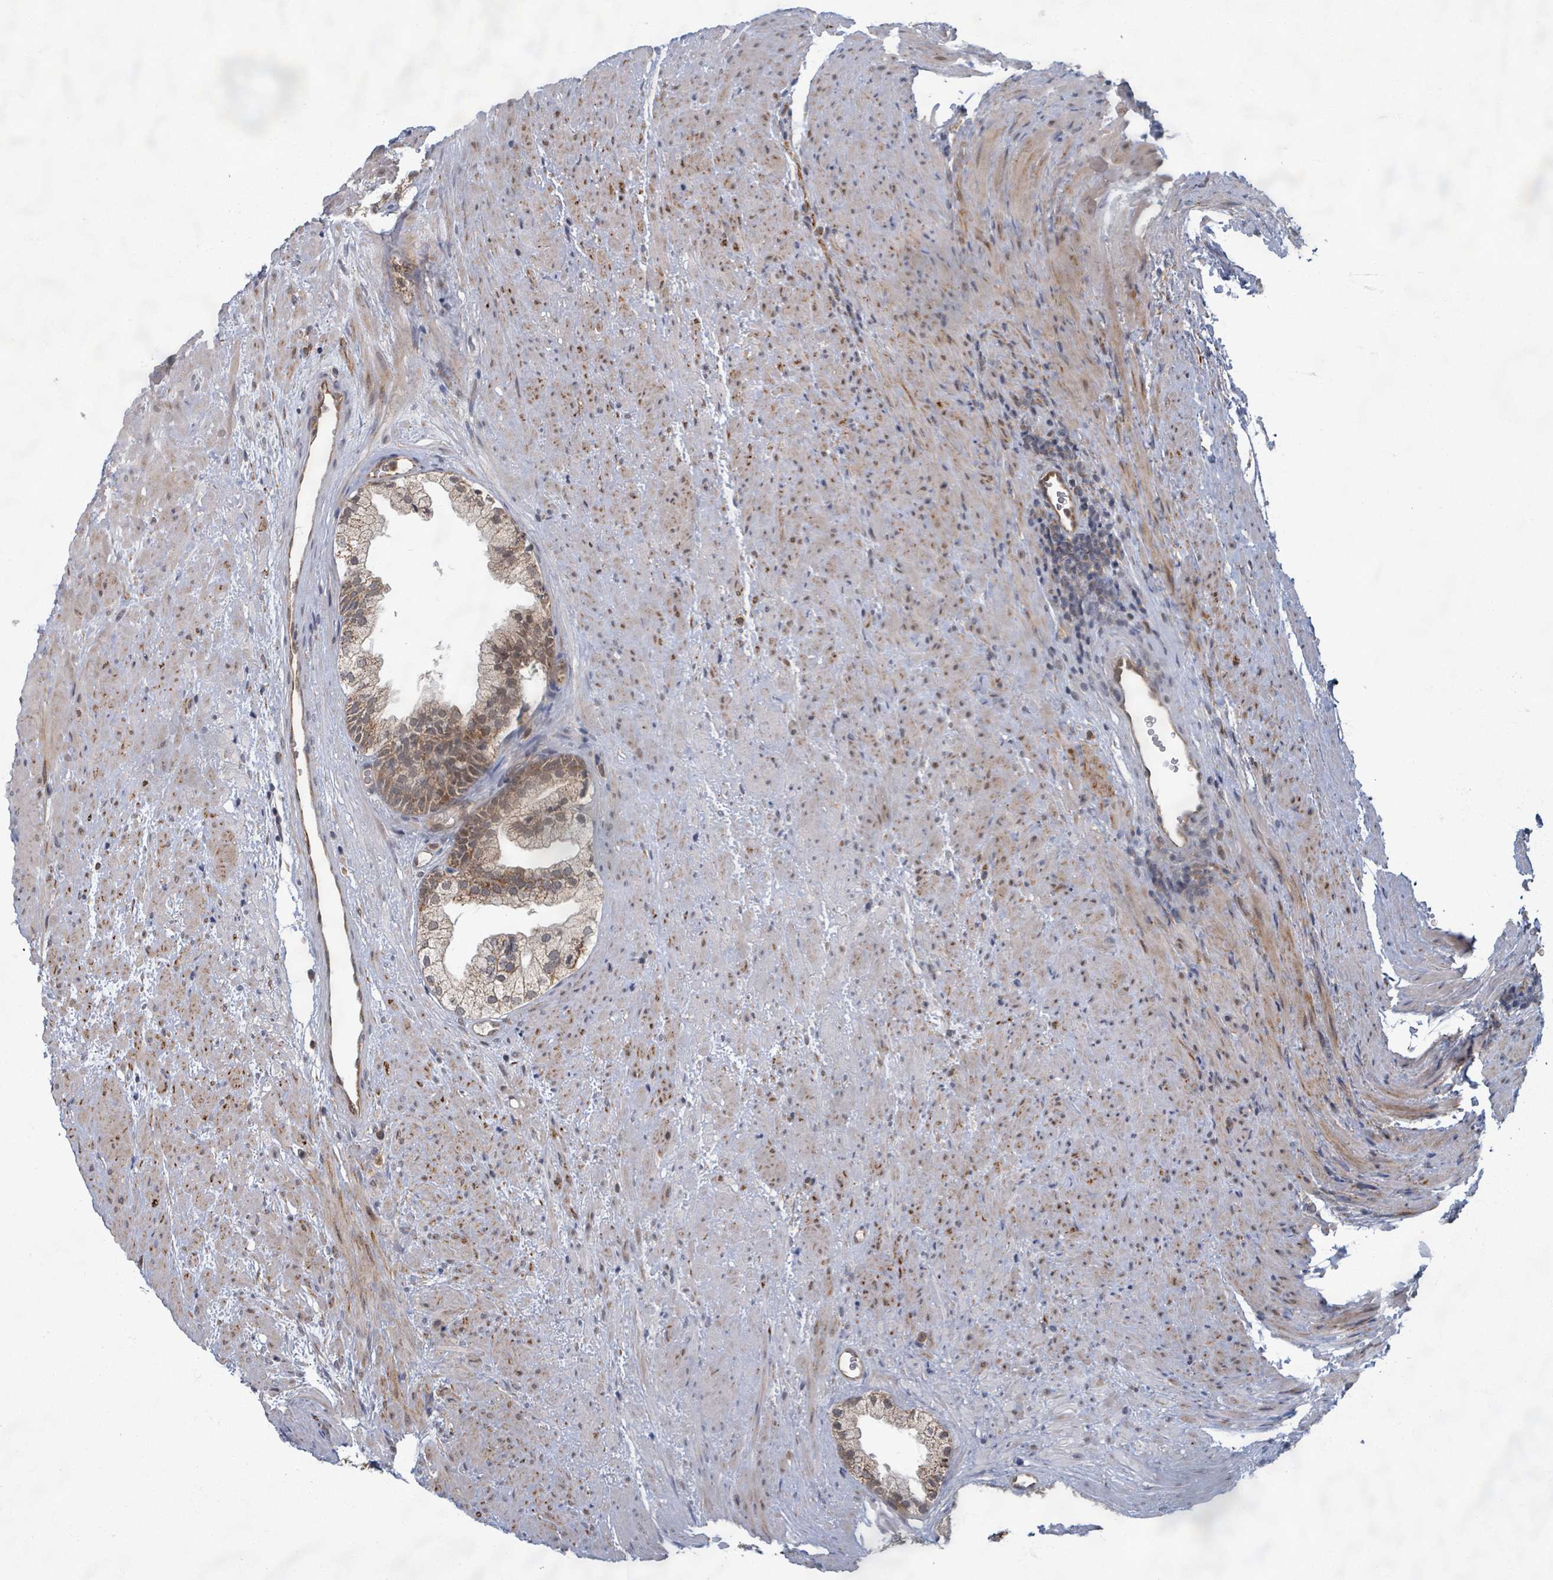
{"staining": {"intensity": "moderate", "quantity": "25%-75%", "location": "cytoplasmic/membranous,nuclear"}, "tissue": "prostate", "cell_type": "Glandular cells", "image_type": "normal", "snomed": [{"axis": "morphology", "description": "Normal tissue, NOS"}, {"axis": "topography", "description": "Prostate"}], "caption": "A high-resolution histopathology image shows IHC staining of unremarkable prostate, which reveals moderate cytoplasmic/membranous,nuclear staining in about 25%-75% of glandular cells. (DAB = brown stain, brightfield microscopy at high magnification).", "gene": "INTS15", "patient": {"sex": "male", "age": 76}}